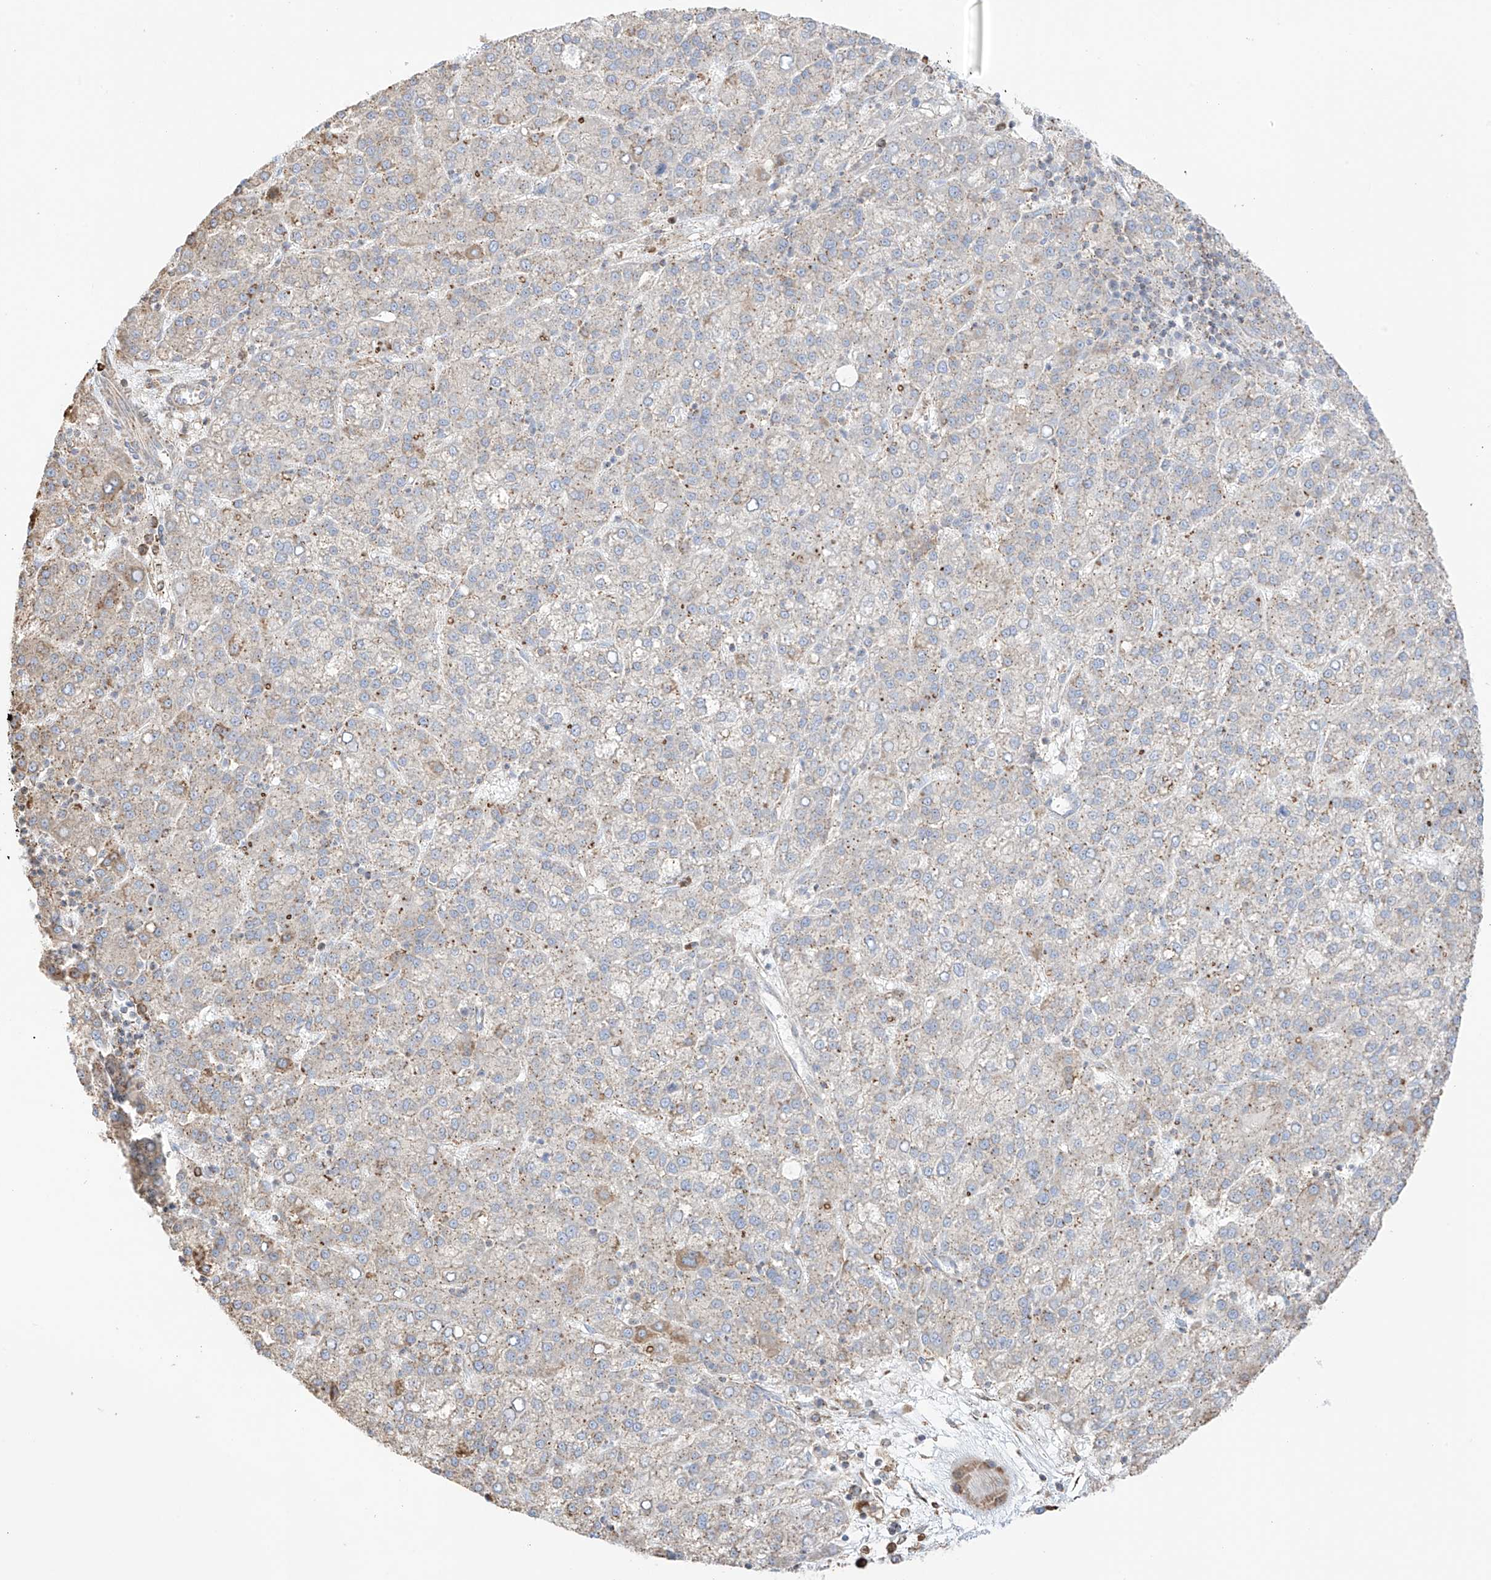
{"staining": {"intensity": "weak", "quantity": "25%-75%", "location": "cytoplasmic/membranous"}, "tissue": "liver cancer", "cell_type": "Tumor cells", "image_type": "cancer", "snomed": [{"axis": "morphology", "description": "Carcinoma, Hepatocellular, NOS"}, {"axis": "topography", "description": "Liver"}], "caption": "Protein expression analysis of liver cancer reveals weak cytoplasmic/membranous expression in about 25%-75% of tumor cells. The protein is stained brown, and the nuclei are stained in blue (DAB IHC with brightfield microscopy, high magnification).", "gene": "XKR3", "patient": {"sex": "female", "age": 58}}